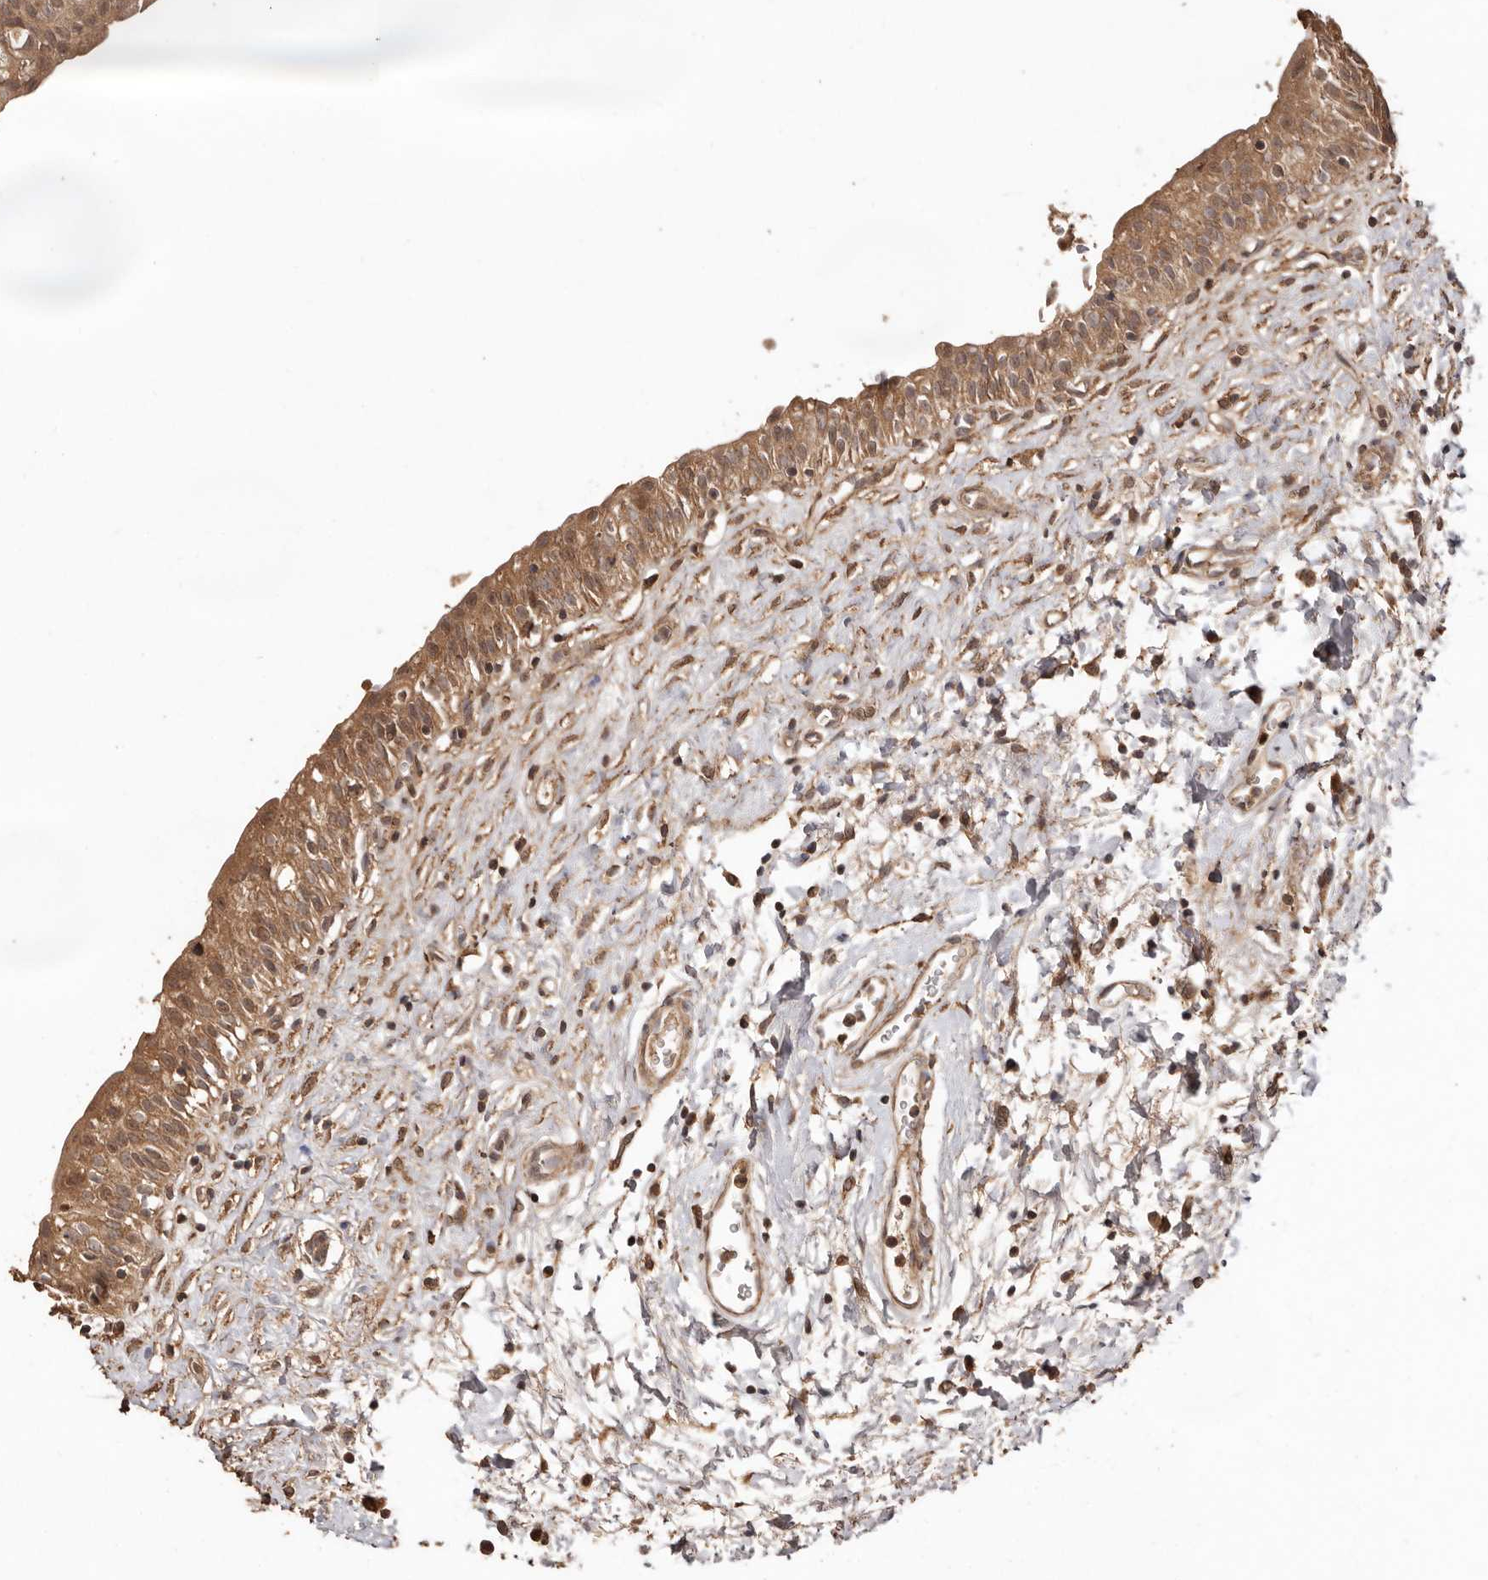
{"staining": {"intensity": "moderate", "quantity": ">75%", "location": "cytoplasmic/membranous"}, "tissue": "urinary bladder", "cell_type": "Urothelial cells", "image_type": "normal", "snomed": [{"axis": "morphology", "description": "Normal tissue, NOS"}, {"axis": "topography", "description": "Urinary bladder"}], "caption": "Urothelial cells display medium levels of moderate cytoplasmic/membranous staining in about >75% of cells in normal human urinary bladder. (DAB (3,3'-diaminobenzidine) IHC with brightfield microscopy, high magnification).", "gene": "RWDD1", "patient": {"sex": "male", "age": 51}}